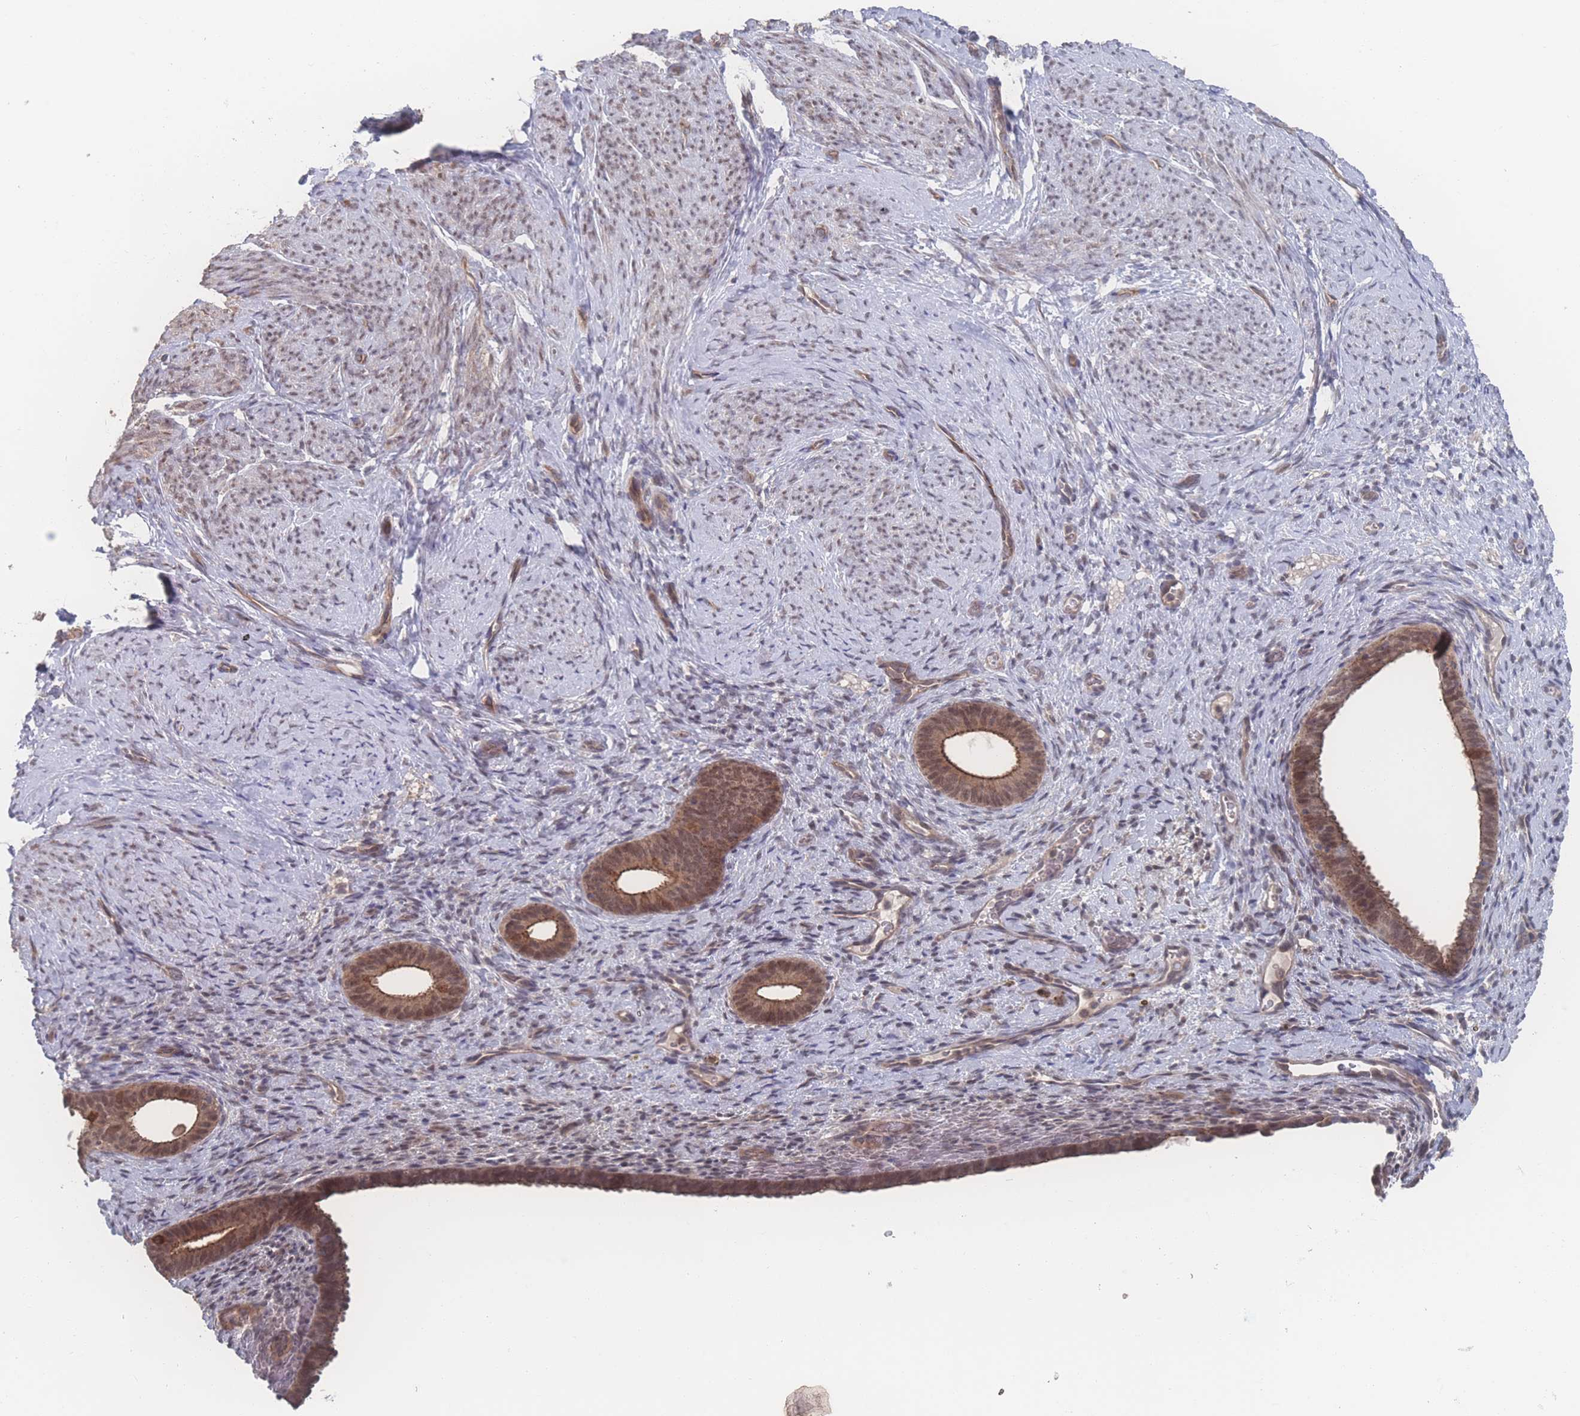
{"staining": {"intensity": "negative", "quantity": "none", "location": "none"}, "tissue": "endometrium", "cell_type": "Cells in endometrial stroma", "image_type": "normal", "snomed": [{"axis": "morphology", "description": "Normal tissue, NOS"}, {"axis": "topography", "description": "Endometrium"}], "caption": "DAB (3,3'-diaminobenzidine) immunohistochemical staining of benign endometrium demonstrates no significant staining in cells in endometrial stroma.", "gene": "NBEAL1", "patient": {"sex": "female", "age": 65}}